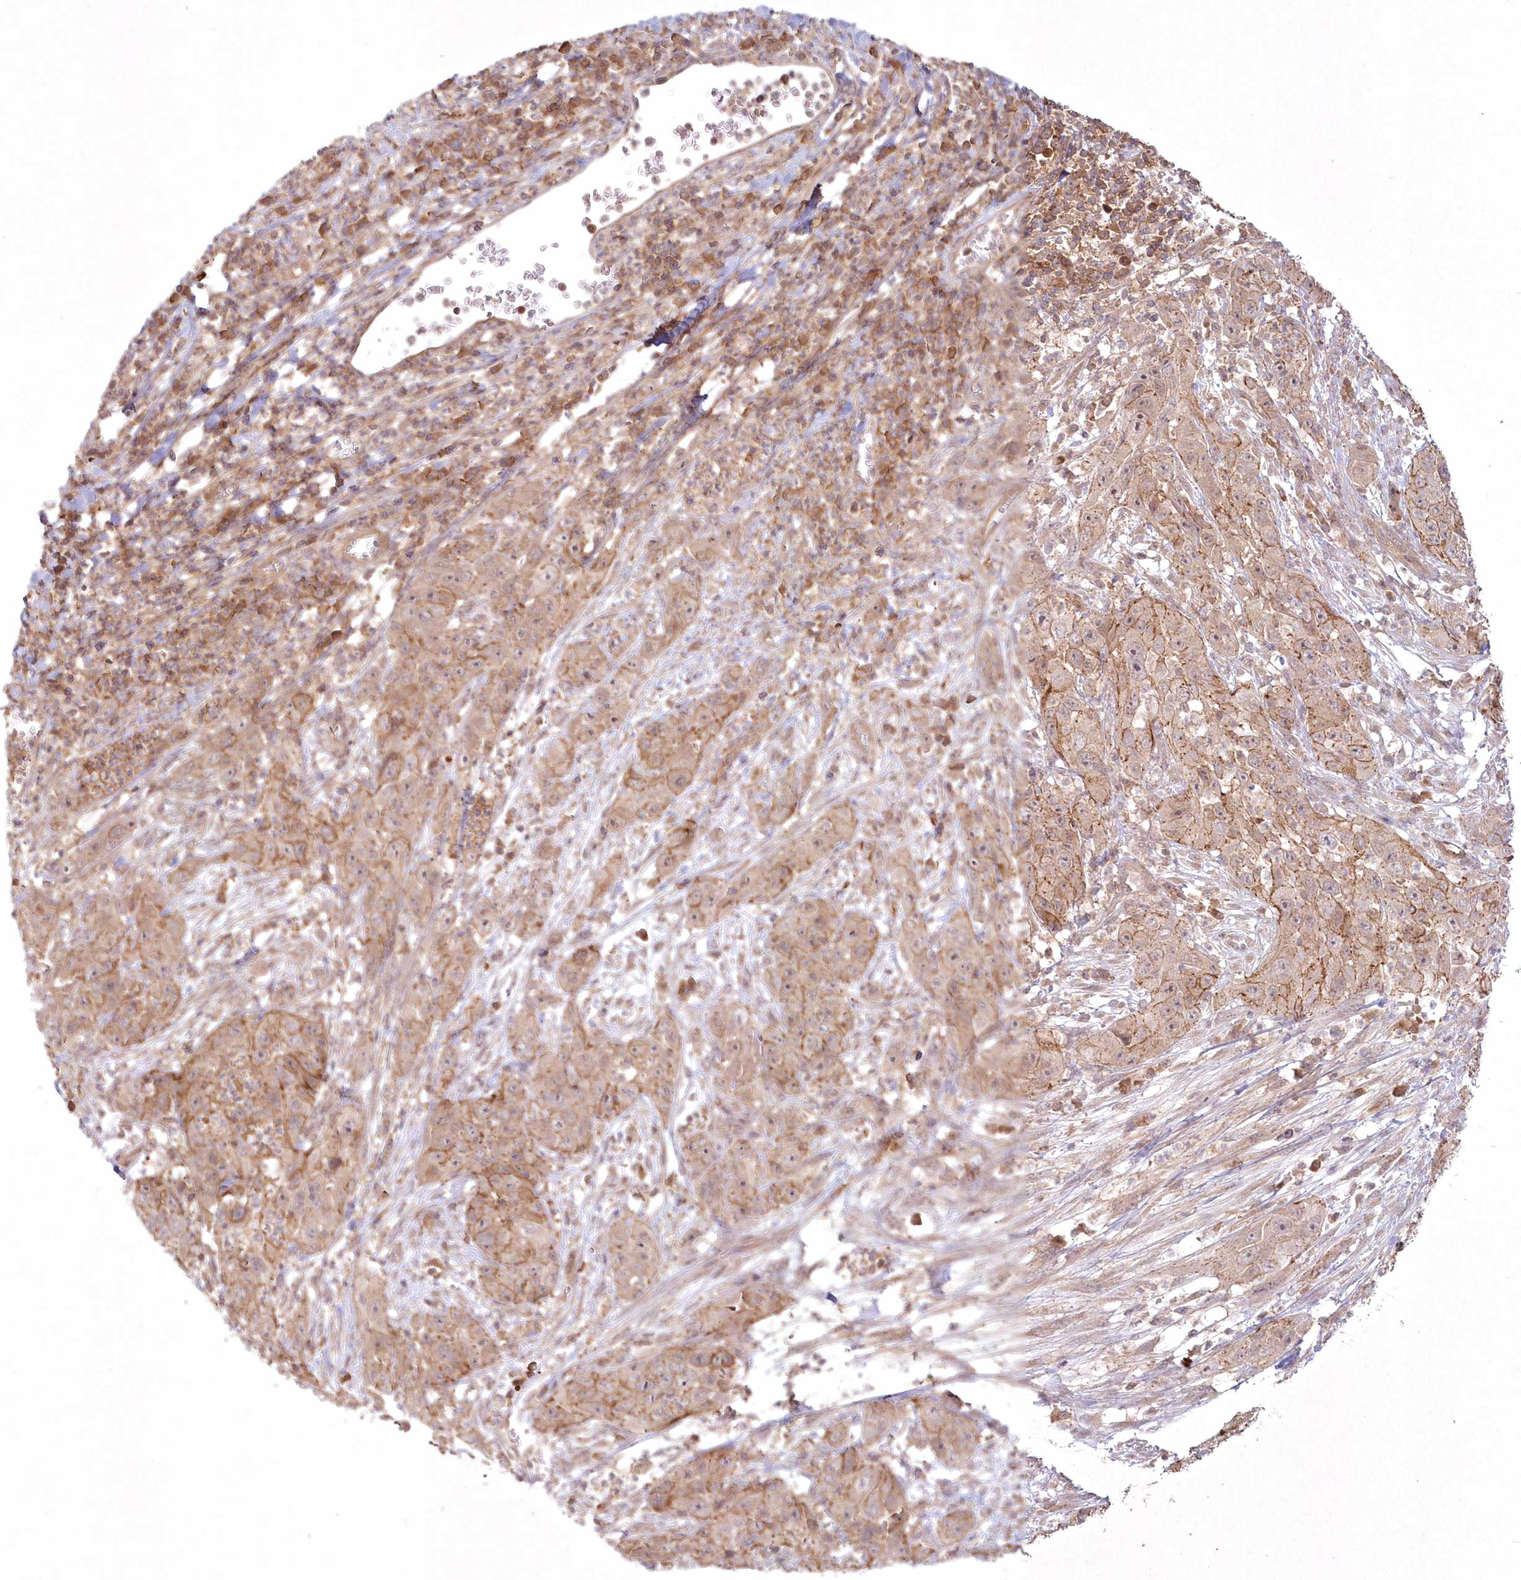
{"staining": {"intensity": "moderate", "quantity": ">75%", "location": "cytoplasmic/membranous"}, "tissue": "cervical cancer", "cell_type": "Tumor cells", "image_type": "cancer", "snomed": [{"axis": "morphology", "description": "Squamous cell carcinoma, NOS"}, {"axis": "topography", "description": "Cervix"}], "caption": "Immunohistochemistry (IHC) (DAB) staining of human cervical cancer displays moderate cytoplasmic/membranous protein expression in approximately >75% of tumor cells.", "gene": "TOGARAM2", "patient": {"sex": "female", "age": 32}}